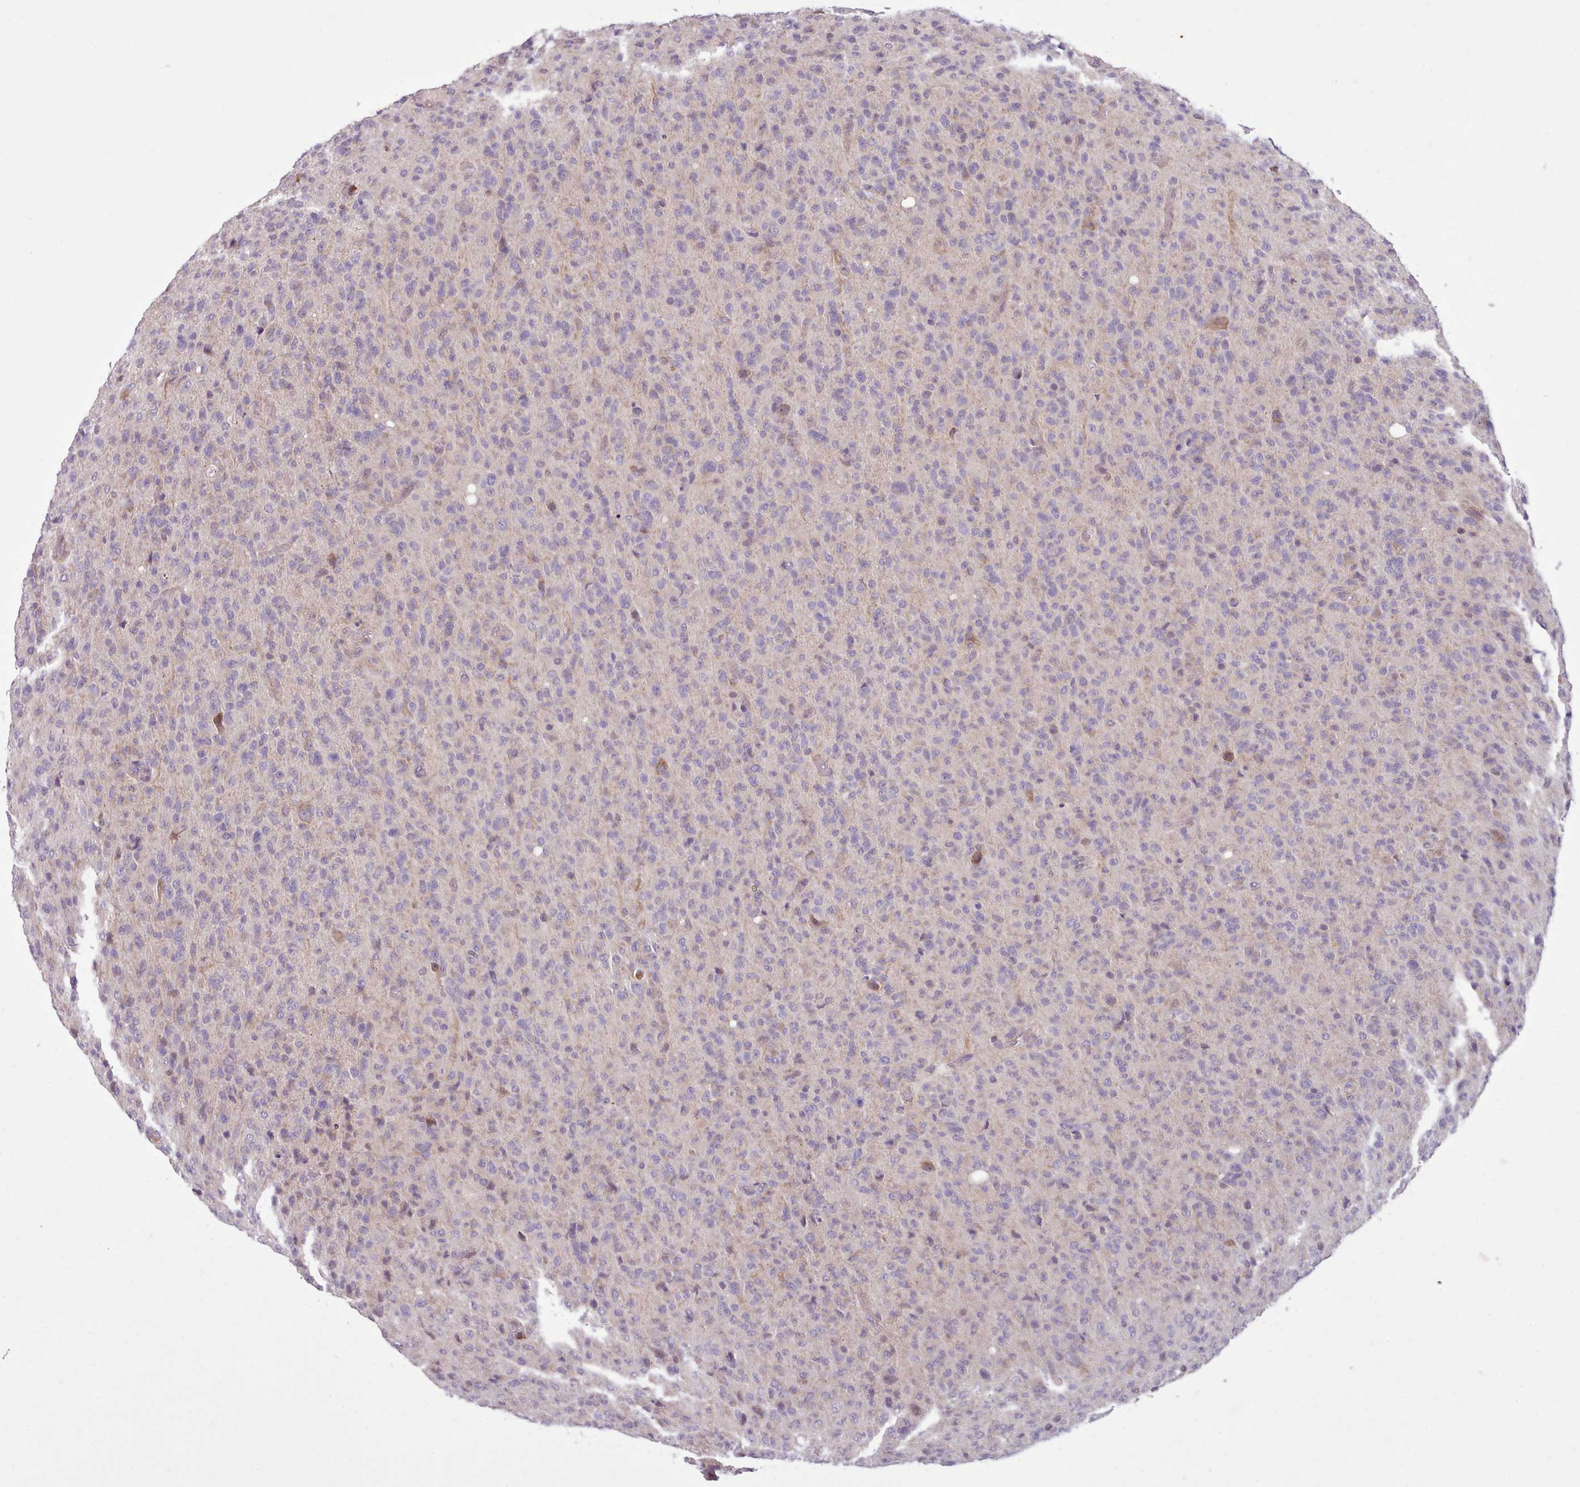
{"staining": {"intensity": "moderate", "quantity": "<25%", "location": "cytoplasmic/membranous"}, "tissue": "glioma", "cell_type": "Tumor cells", "image_type": "cancer", "snomed": [{"axis": "morphology", "description": "Glioma, malignant, High grade"}, {"axis": "topography", "description": "Brain"}], "caption": "An IHC micrograph of neoplastic tissue is shown. Protein staining in brown shows moderate cytoplasmic/membranous positivity in malignant glioma (high-grade) within tumor cells.", "gene": "NMRK1", "patient": {"sex": "female", "age": 57}}